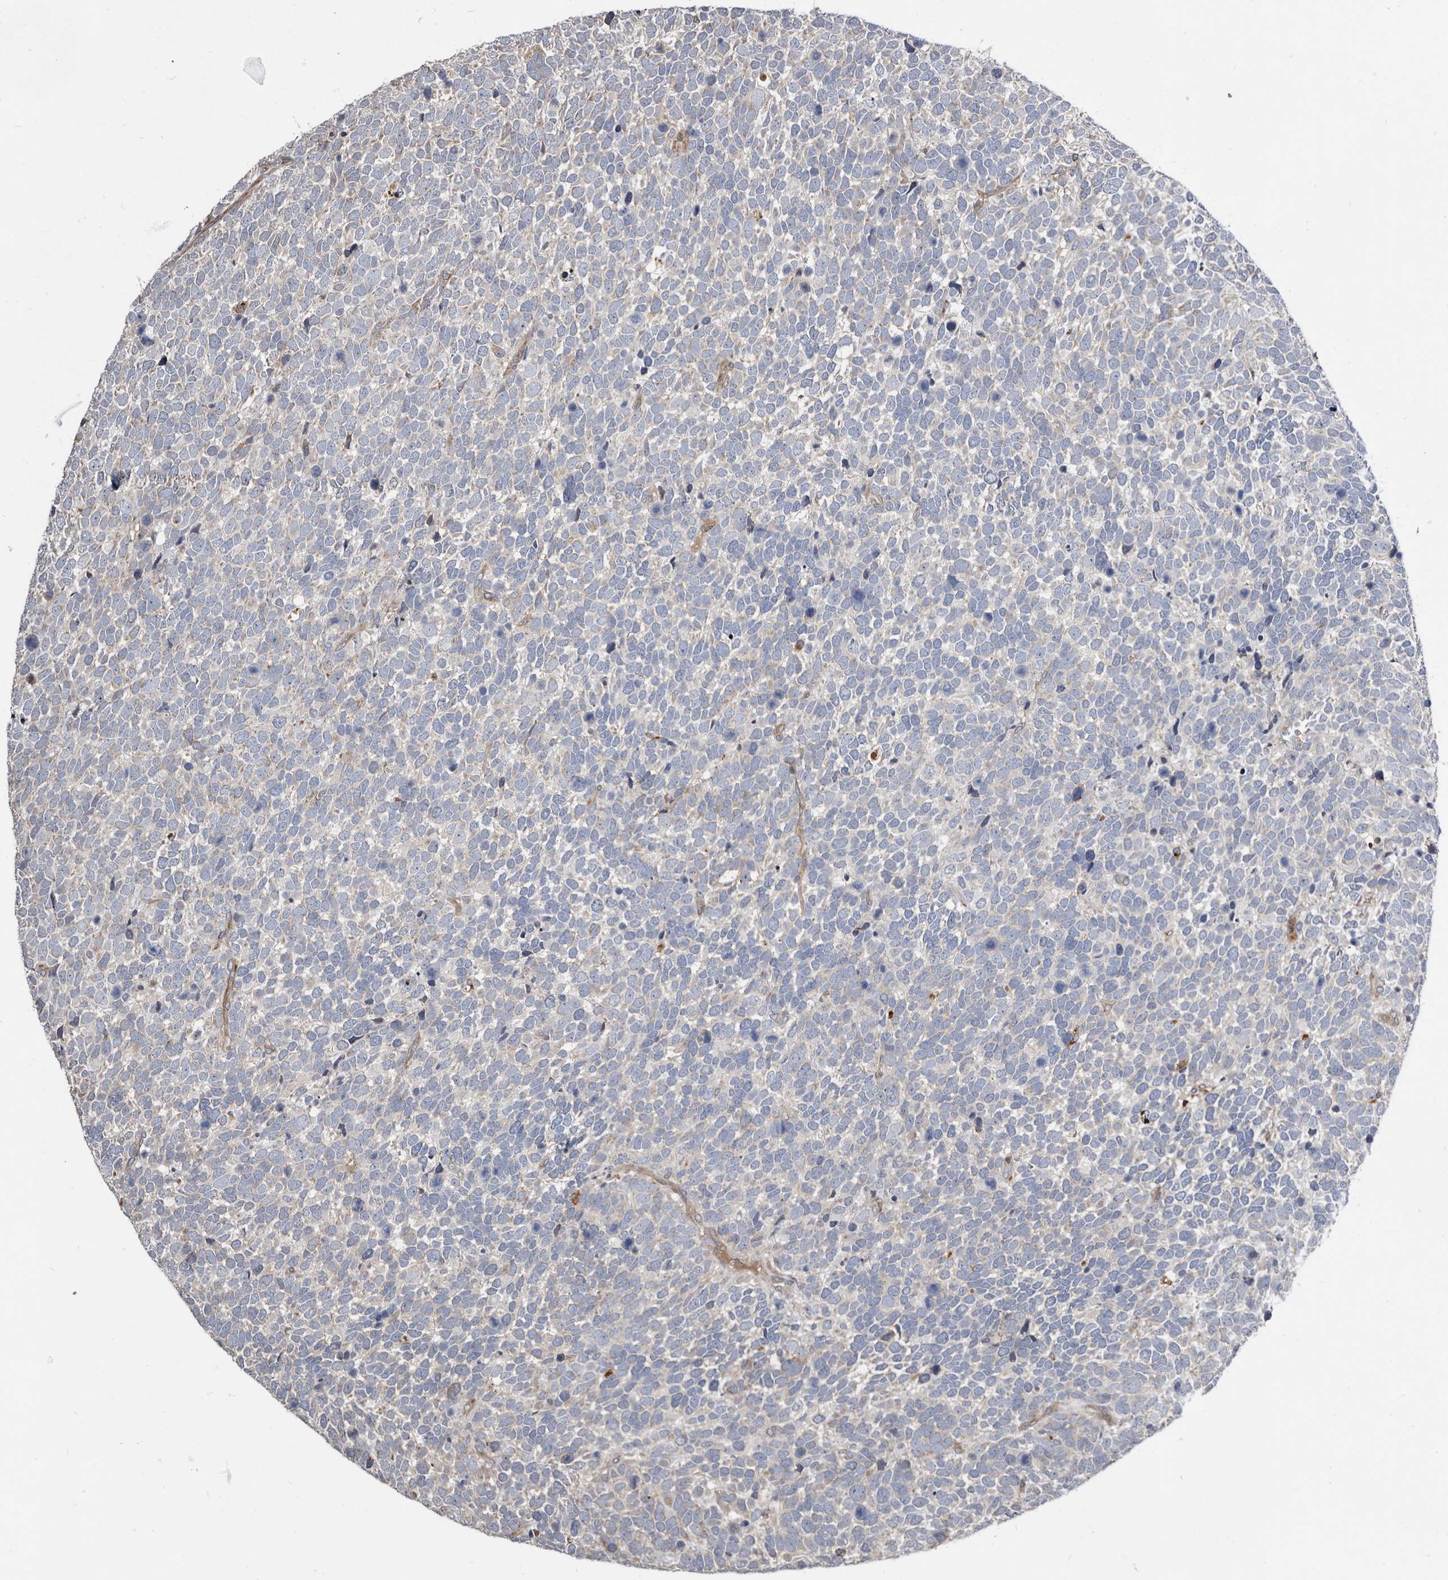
{"staining": {"intensity": "negative", "quantity": "none", "location": "none"}, "tissue": "urothelial cancer", "cell_type": "Tumor cells", "image_type": "cancer", "snomed": [{"axis": "morphology", "description": "Urothelial carcinoma, High grade"}, {"axis": "topography", "description": "Urinary bladder"}], "caption": "Urothelial cancer was stained to show a protein in brown. There is no significant positivity in tumor cells.", "gene": "CTSA", "patient": {"sex": "female", "age": 82}}